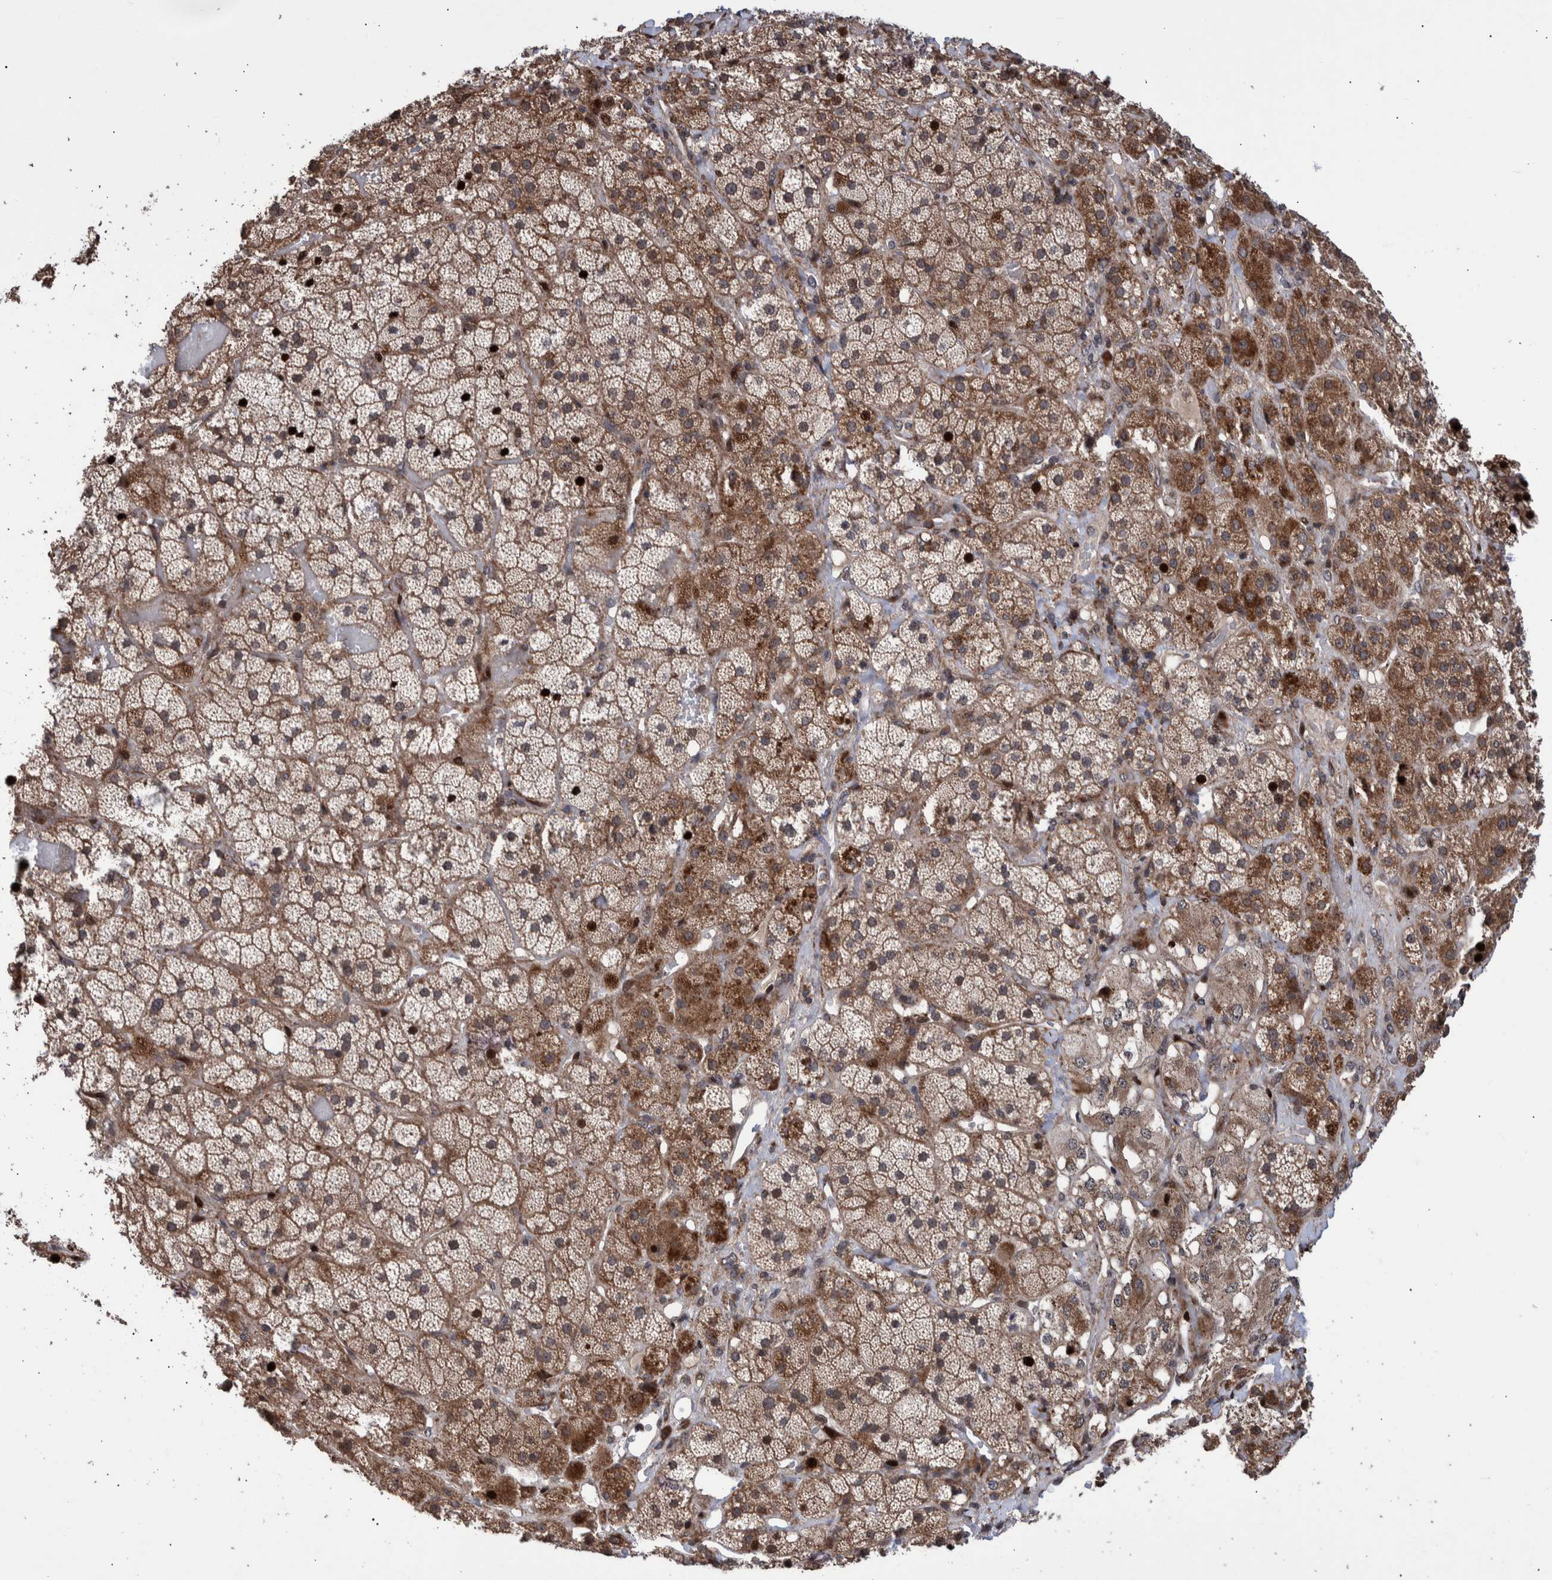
{"staining": {"intensity": "moderate", "quantity": ">75%", "location": "cytoplasmic/membranous,nuclear"}, "tissue": "adrenal gland", "cell_type": "Glandular cells", "image_type": "normal", "snomed": [{"axis": "morphology", "description": "Normal tissue, NOS"}, {"axis": "topography", "description": "Adrenal gland"}], "caption": "Approximately >75% of glandular cells in normal adrenal gland show moderate cytoplasmic/membranous,nuclear protein staining as visualized by brown immunohistochemical staining.", "gene": "SHISA6", "patient": {"sex": "male", "age": 57}}